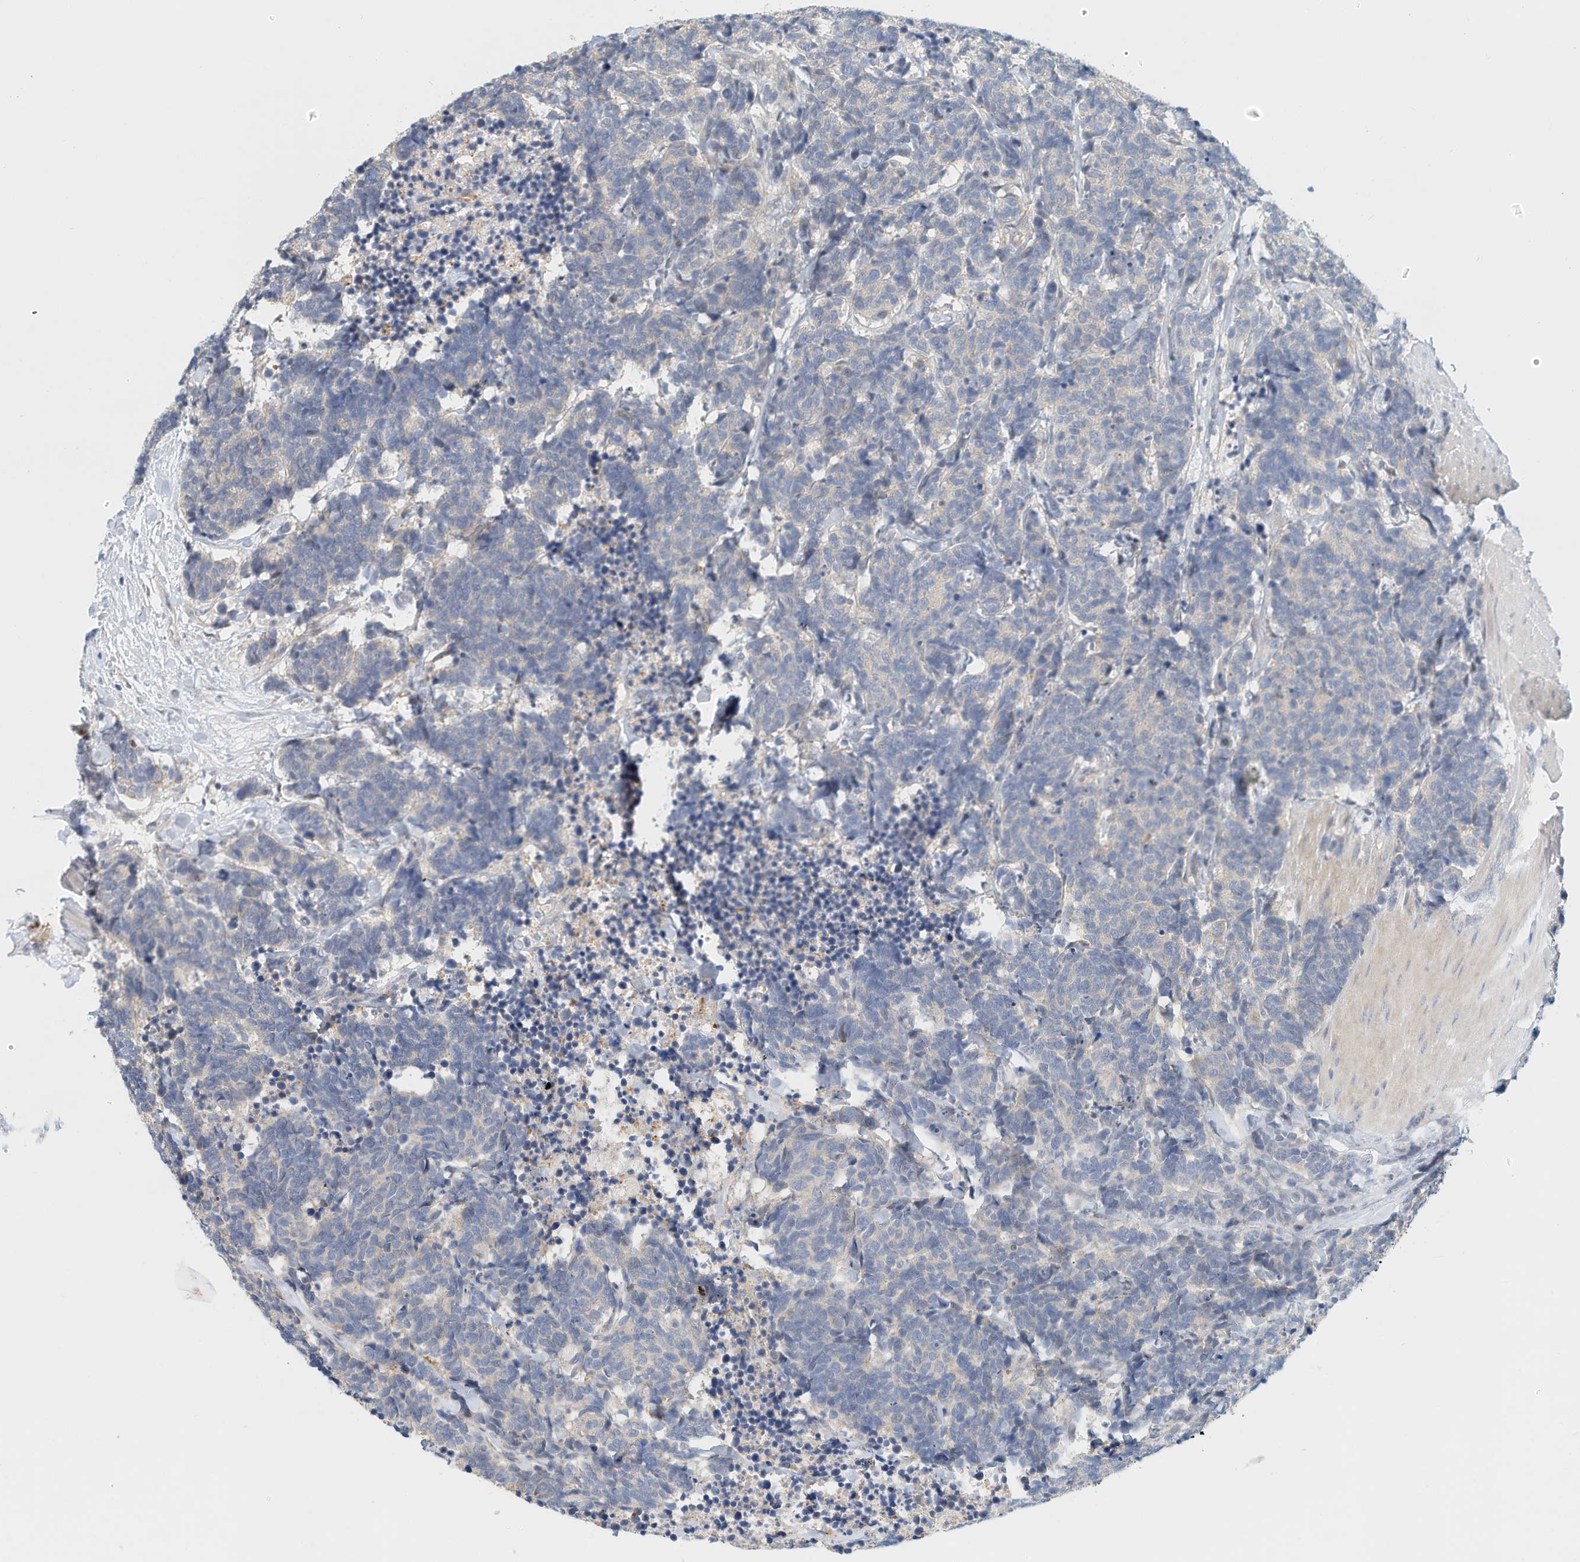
{"staining": {"intensity": "negative", "quantity": "none", "location": "none"}, "tissue": "carcinoid", "cell_type": "Tumor cells", "image_type": "cancer", "snomed": [{"axis": "morphology", "description": "Carcinoma, NOS"}, {"axis": "morphology", "description": "Carcinoid, malignant, NOS"}, {"axis": "topography", "description": "Urinary bladder"}], "caption": "A micrograph of carcinoma stained for a protein demonstrates no brown staining in tumor cells.", "gene": "ARHGAP28", "patient": {"sex": "male", "age": 57}}